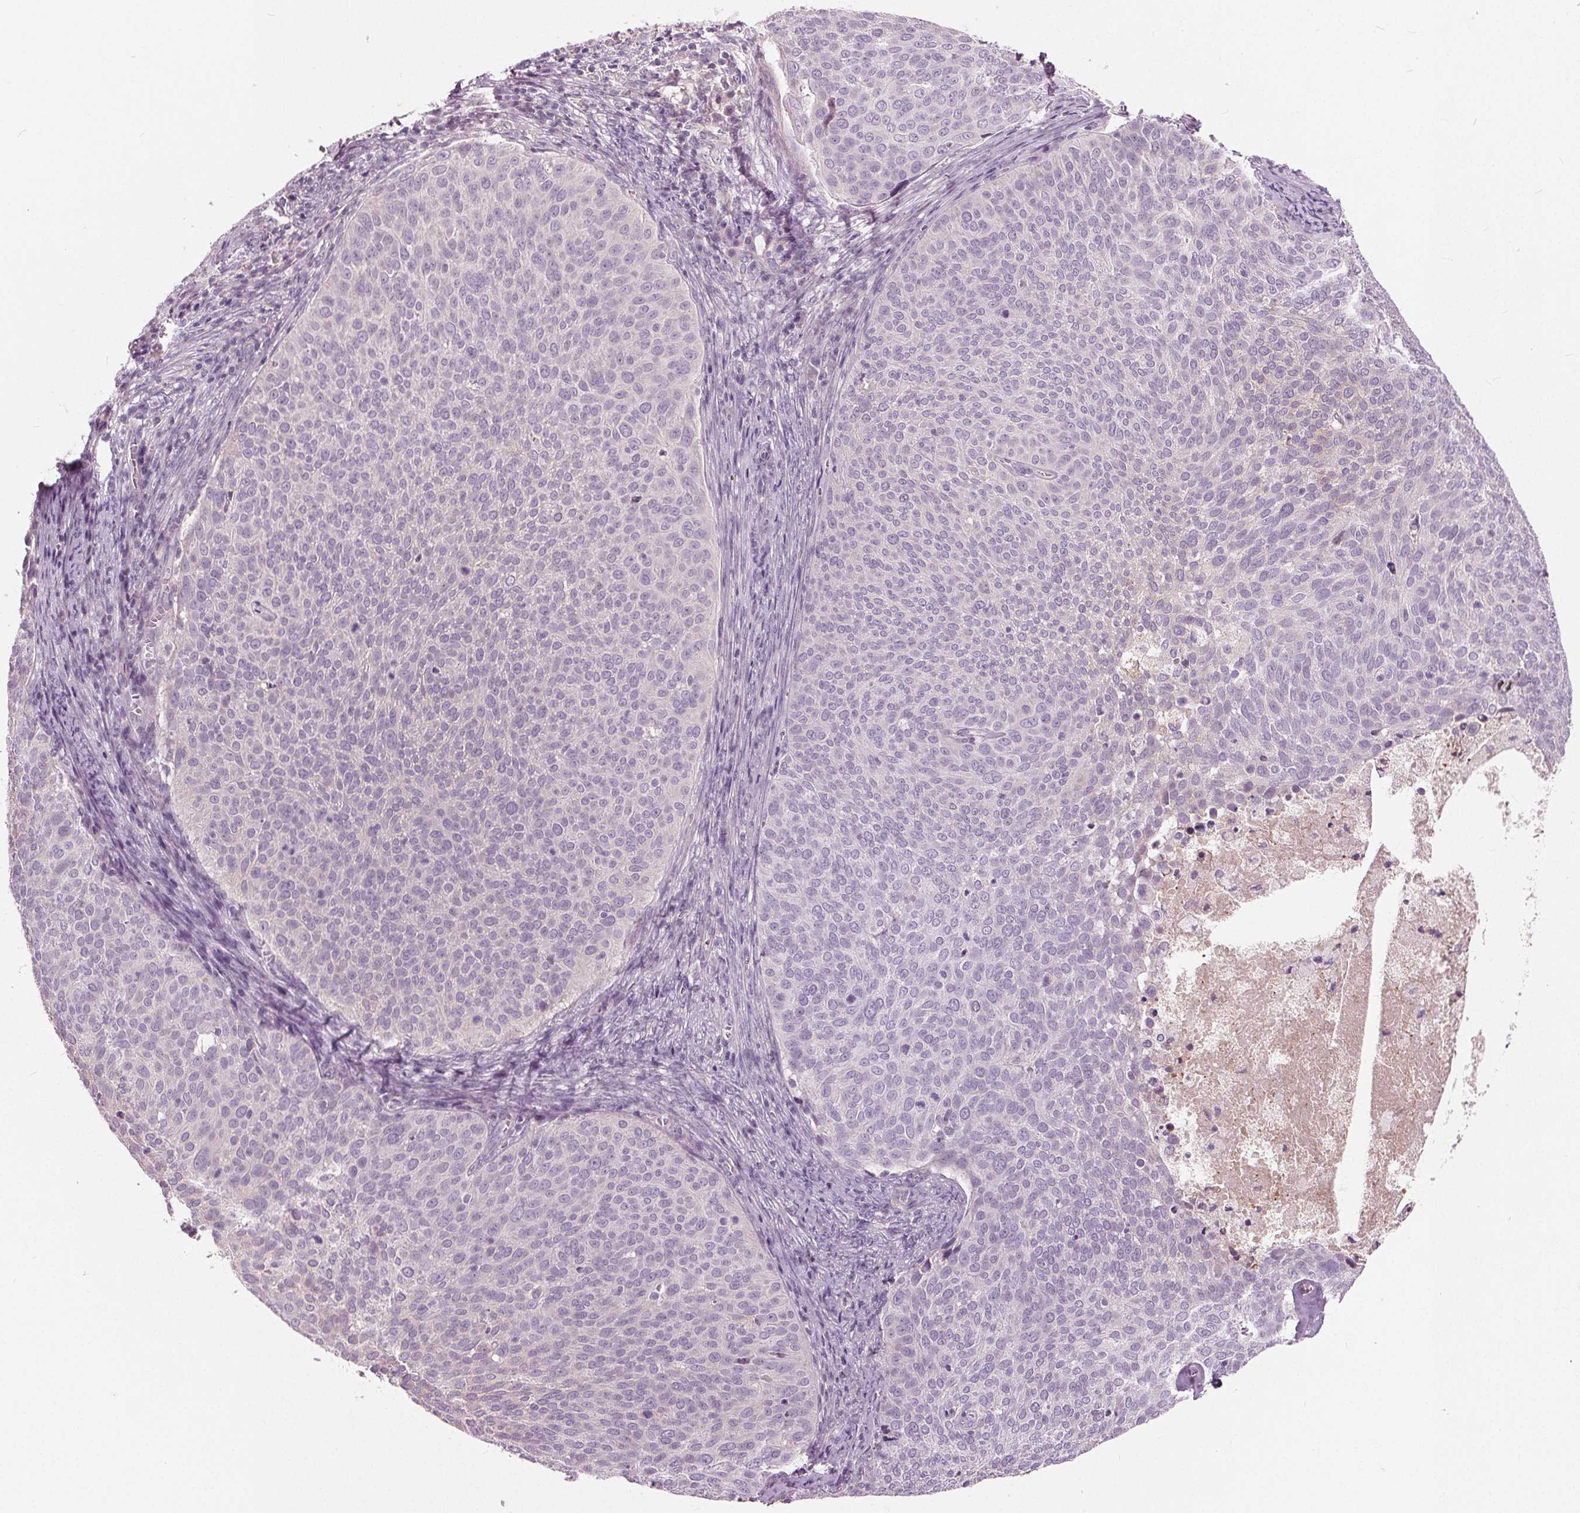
{"staining": {"intensity": "negative", "quantity": "none", "location": "none"}, "tissue": "cervical cancer", "cell_type": "Tumor cells", "image_type": "cancer", "snomed": [{"axis": "morphology", "description": "Squamous cell carcinoma, NOS"}, {"axis": "topography", "description": "Cervix"}], "caption": "Tumor cells show no significant positivity in cervical cancer.", "gene": "LHFPL7", "patient": {"sex": "female", "age": 39}}